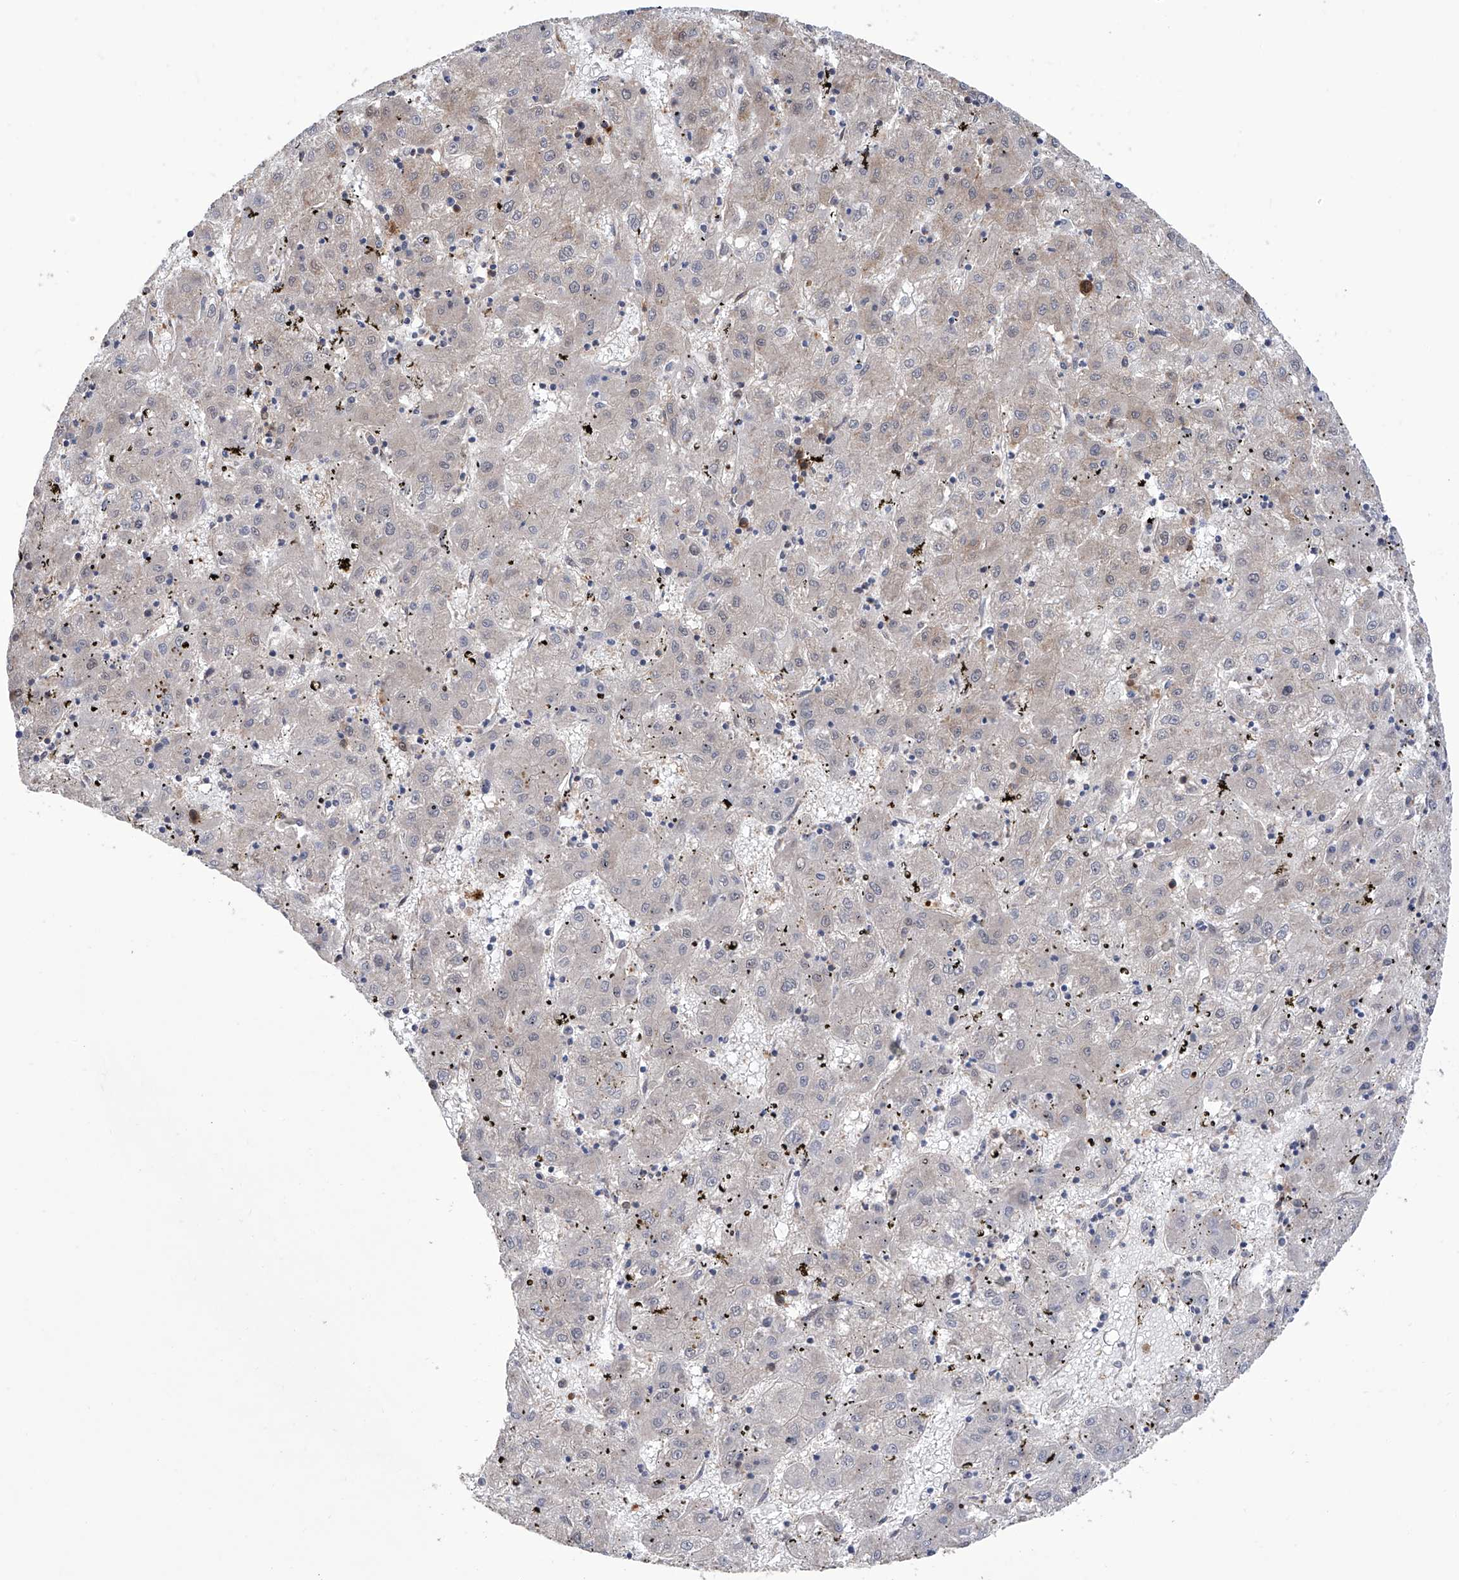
{"staining": {"intensity": "negative", "quantity": "none", "location": "none"}, "tissue": "liver cancer", "cell_type": "Tumor cells", "image_type": "cancer", "snomed": [{"axis": "morphology", "description": "Carcinoma, Hepatocellular, NOS"}, {"axis": "topography", "description": "Liver"}], "caption": "The histopathology image reveals no staining of tumor cells in liver cancer (hepatocellular carcinoma). Nuclei are stained in blue.", "gene": "NUDT17", "patient": {"sex": "male", "age": 72}}